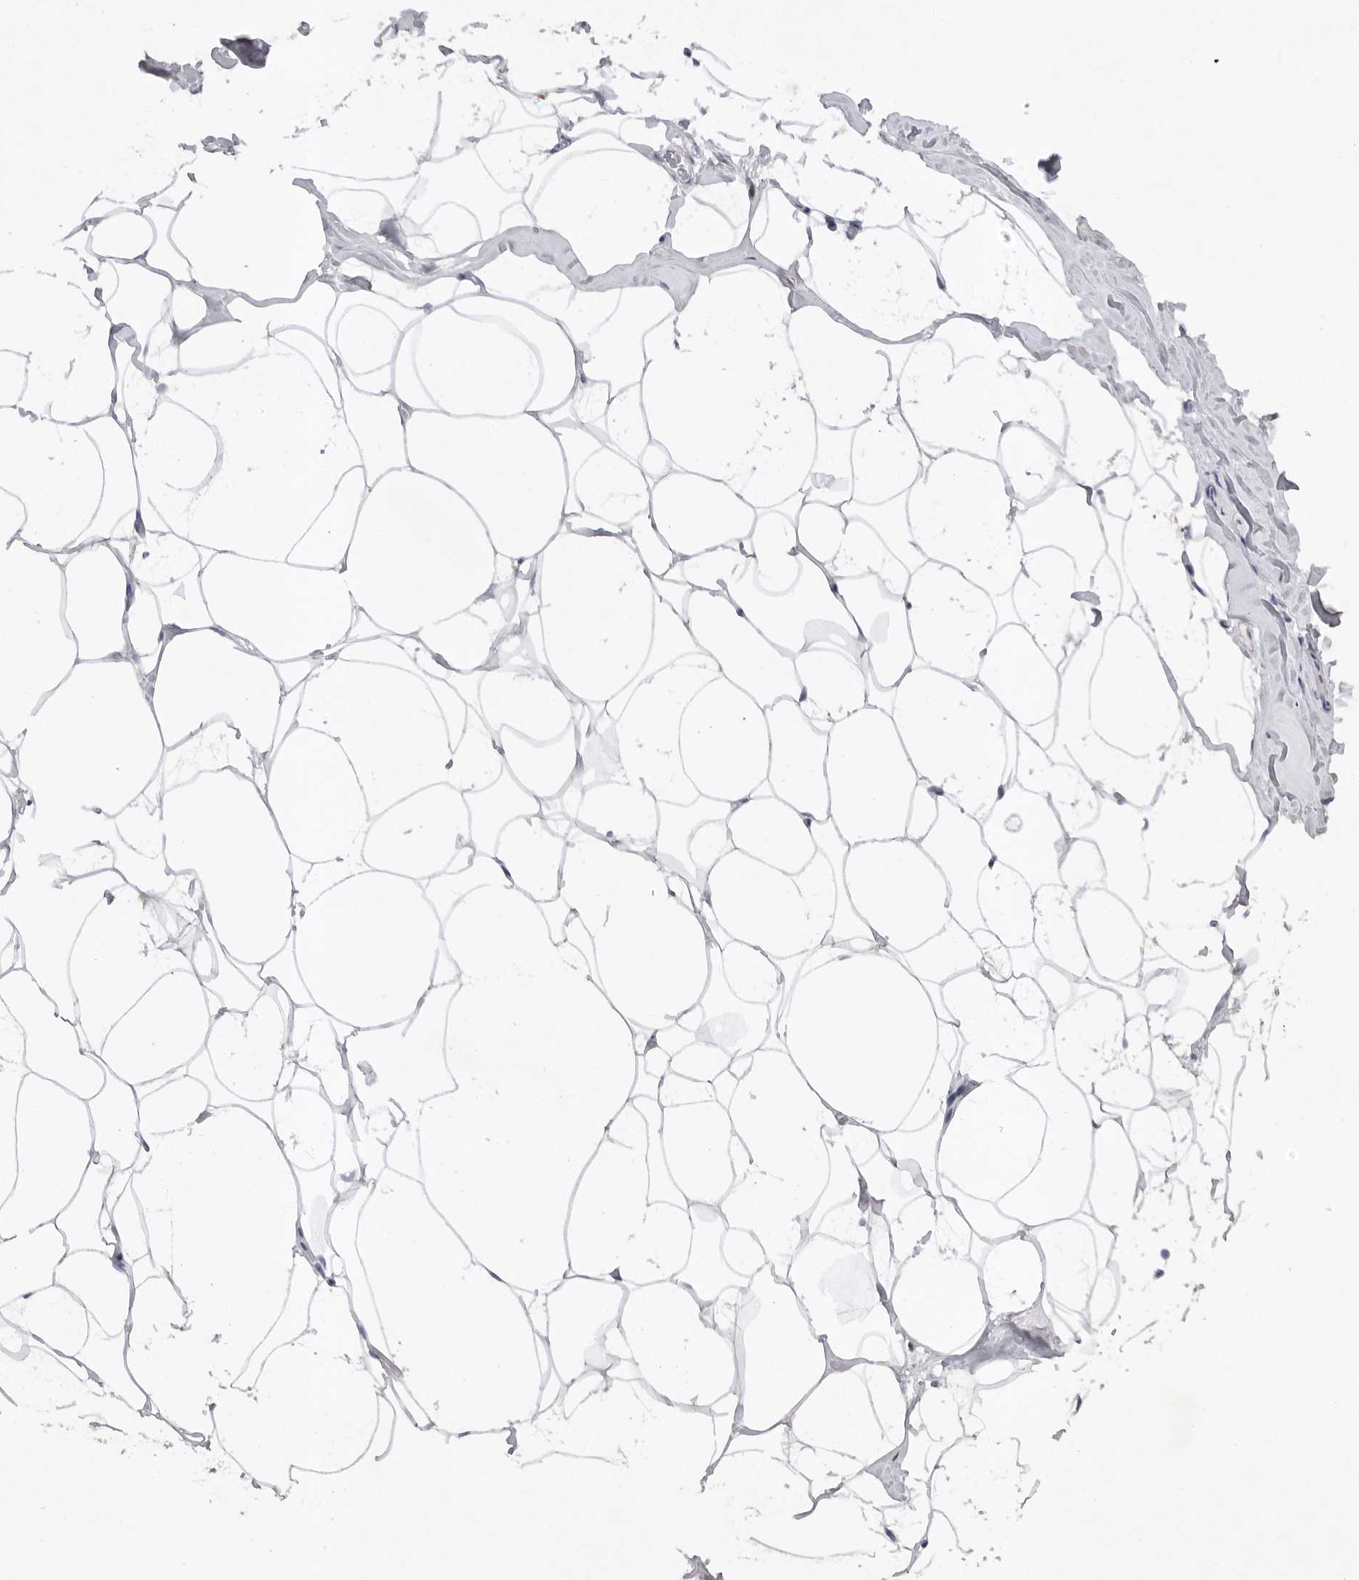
{"staining": {"intensity": "negative", "quantity": "none", "location": "none"}, "tissue": "adipose tissue", "cell_type": "Adipocytes", "image_type": "normal", "snomed": [{"axis": "morphology", "description": "Normal tissue, NOS"}, {"axis": "morphology", "description": "Fibrosis, NOS"}, {"axis": "topography", "description": "Breast"}, {"axis": "topography", "description": "Adipose tissue"}], "caption": "Immunohistochemical staining of normal human adipose tissue demonstrates no significant expression in adipocytes.", "gene": "EDEM3", "patient": {"sex": "female", "age": 39}}